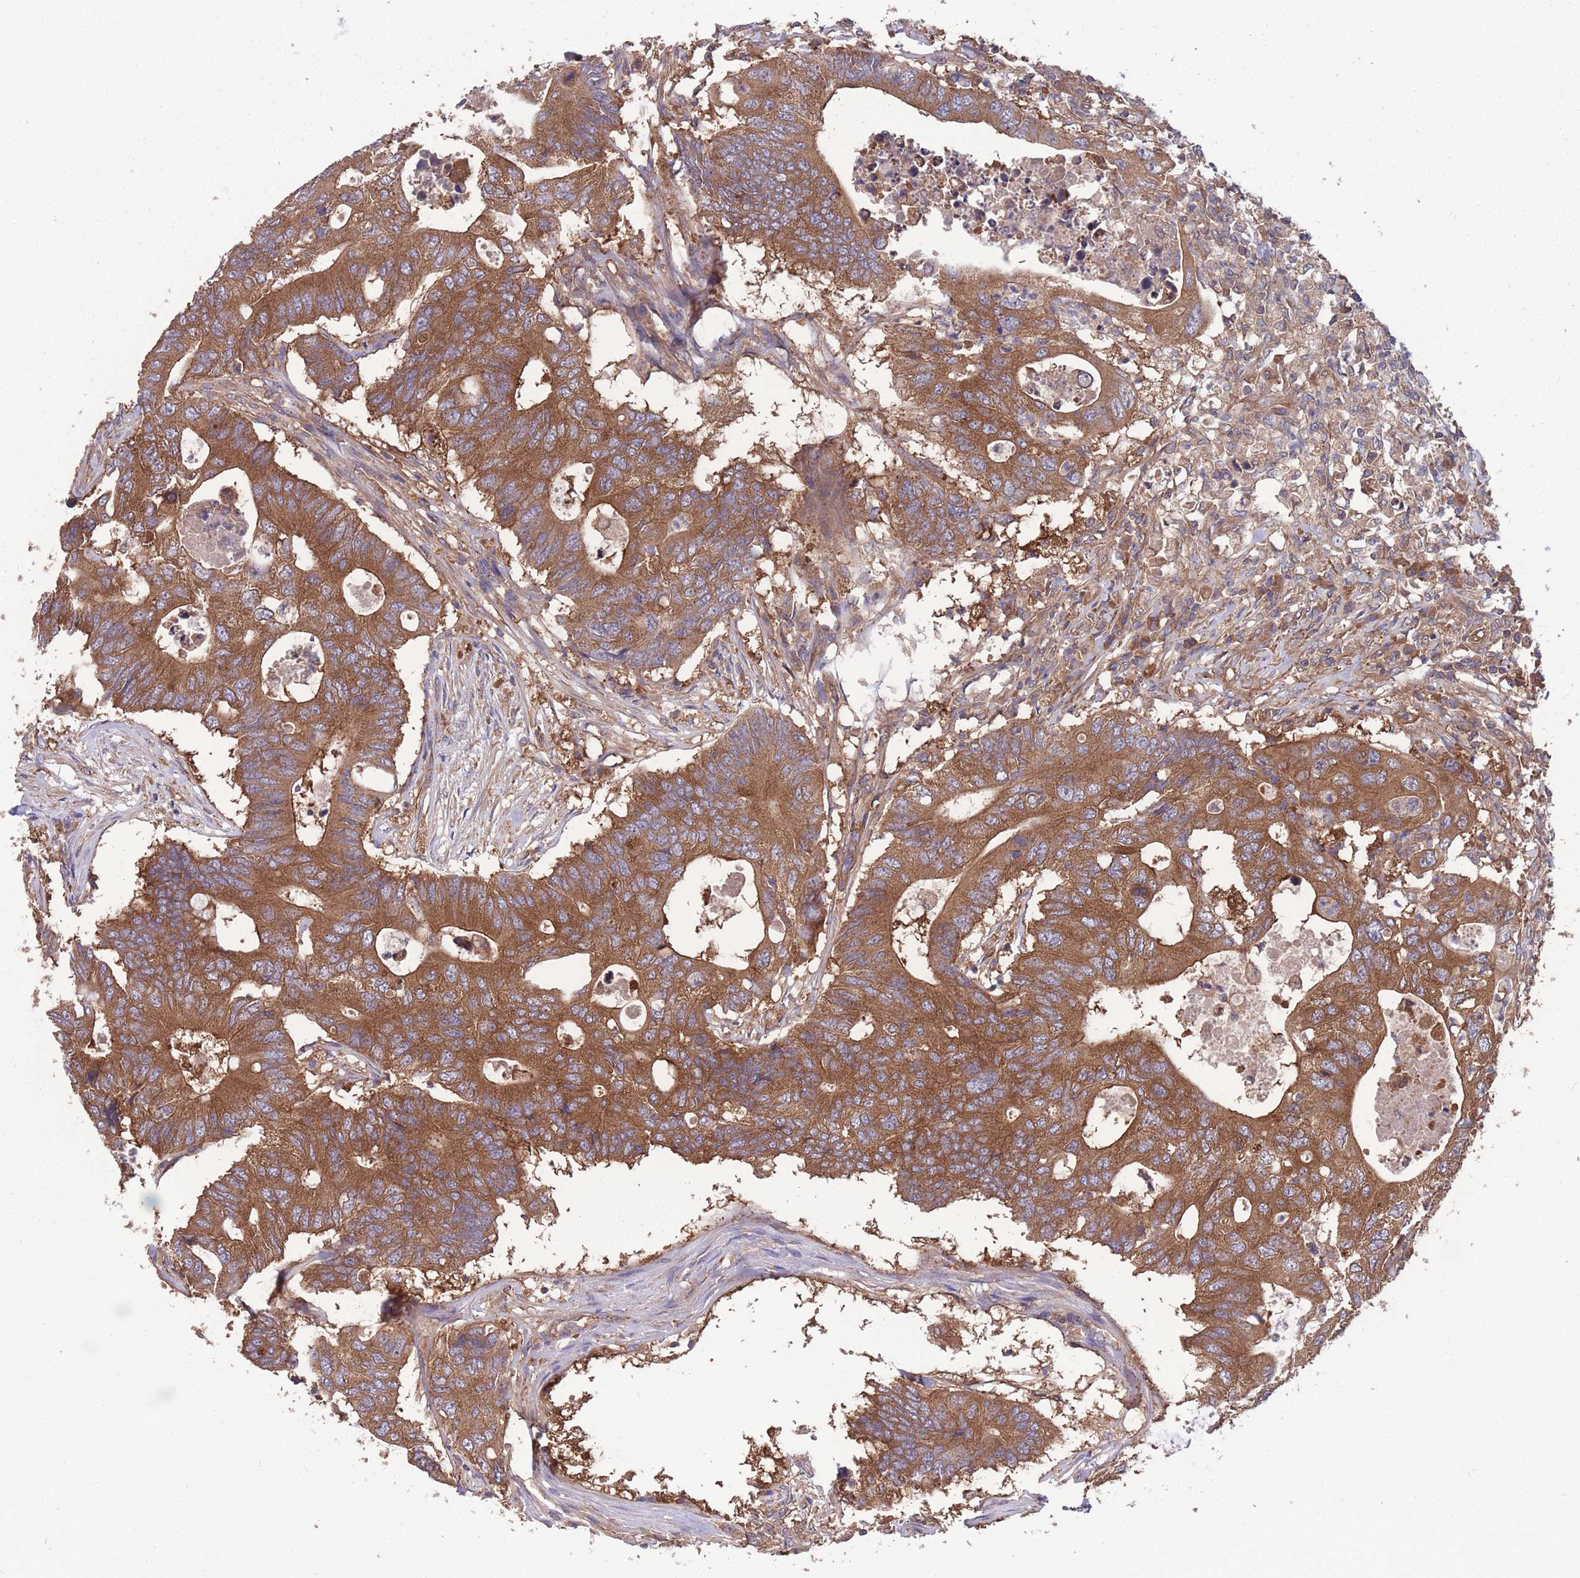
{"staining": {"intensity": "strong", "quantity": ">75%", "location": "cytoplasmic/membranous"}, "tissue": "colorectal cancer", "cell_type": "Tumor cells", "image_type": "cancer", "snomed": [{"axis": "morphology", "description": "Adenocarcinoma, NOS"}, {"axis": "topography", "description": "Colon"}], "caption": "Immunohistochemistry (IHC) of human colorectal adenocarcinoma demonstrates high levels of strong cytoplasmic/membranous expression in approximately >75% of tumor cells.", "gene": "ZPR1", "patient": {"sex": "male", "age": 71}}